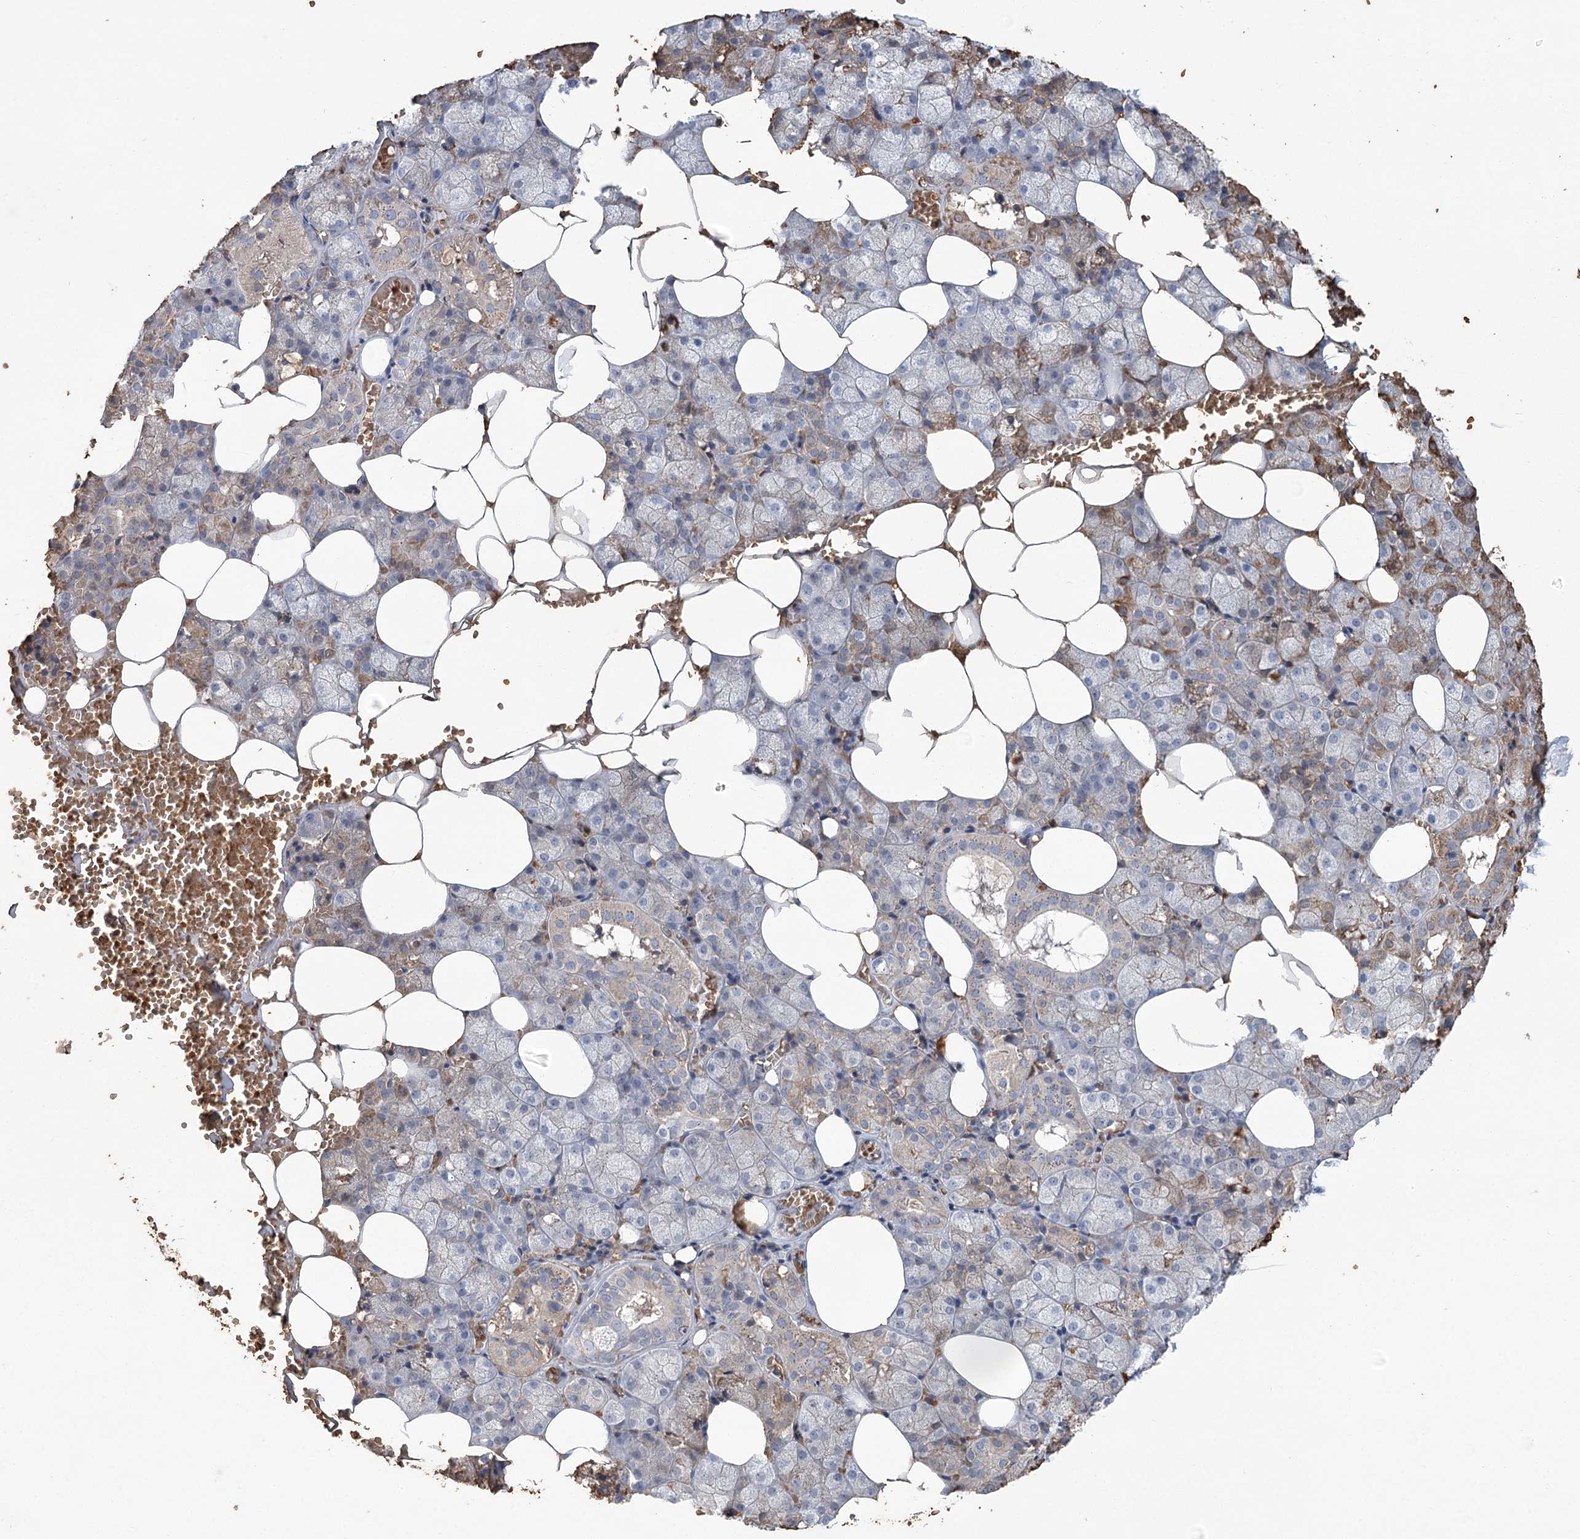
{"staining": {"intensity": "weak", "quantity": "<25%", "location": "cytoplasmic/membranous"}, "tissue": "salivary gland", "cell_type": "Glandular cells", "image_type": "normal", "snomed": [{"axis": "morphology", "description": "Normal tissue, NOS"}, {"axis": "topography", "description": "Salivary gland"}], "caption": "DAB (3,3'-diaminobenzidine) immunohistochemical staining of unremarkable human salivary gland shows no significant expression in glandular cells. (DAB immunohistochemistry (IHC) with hematoxylin counter stain).", "gene": "HBA1", "patient": {"sex": "male", "age": 62}}